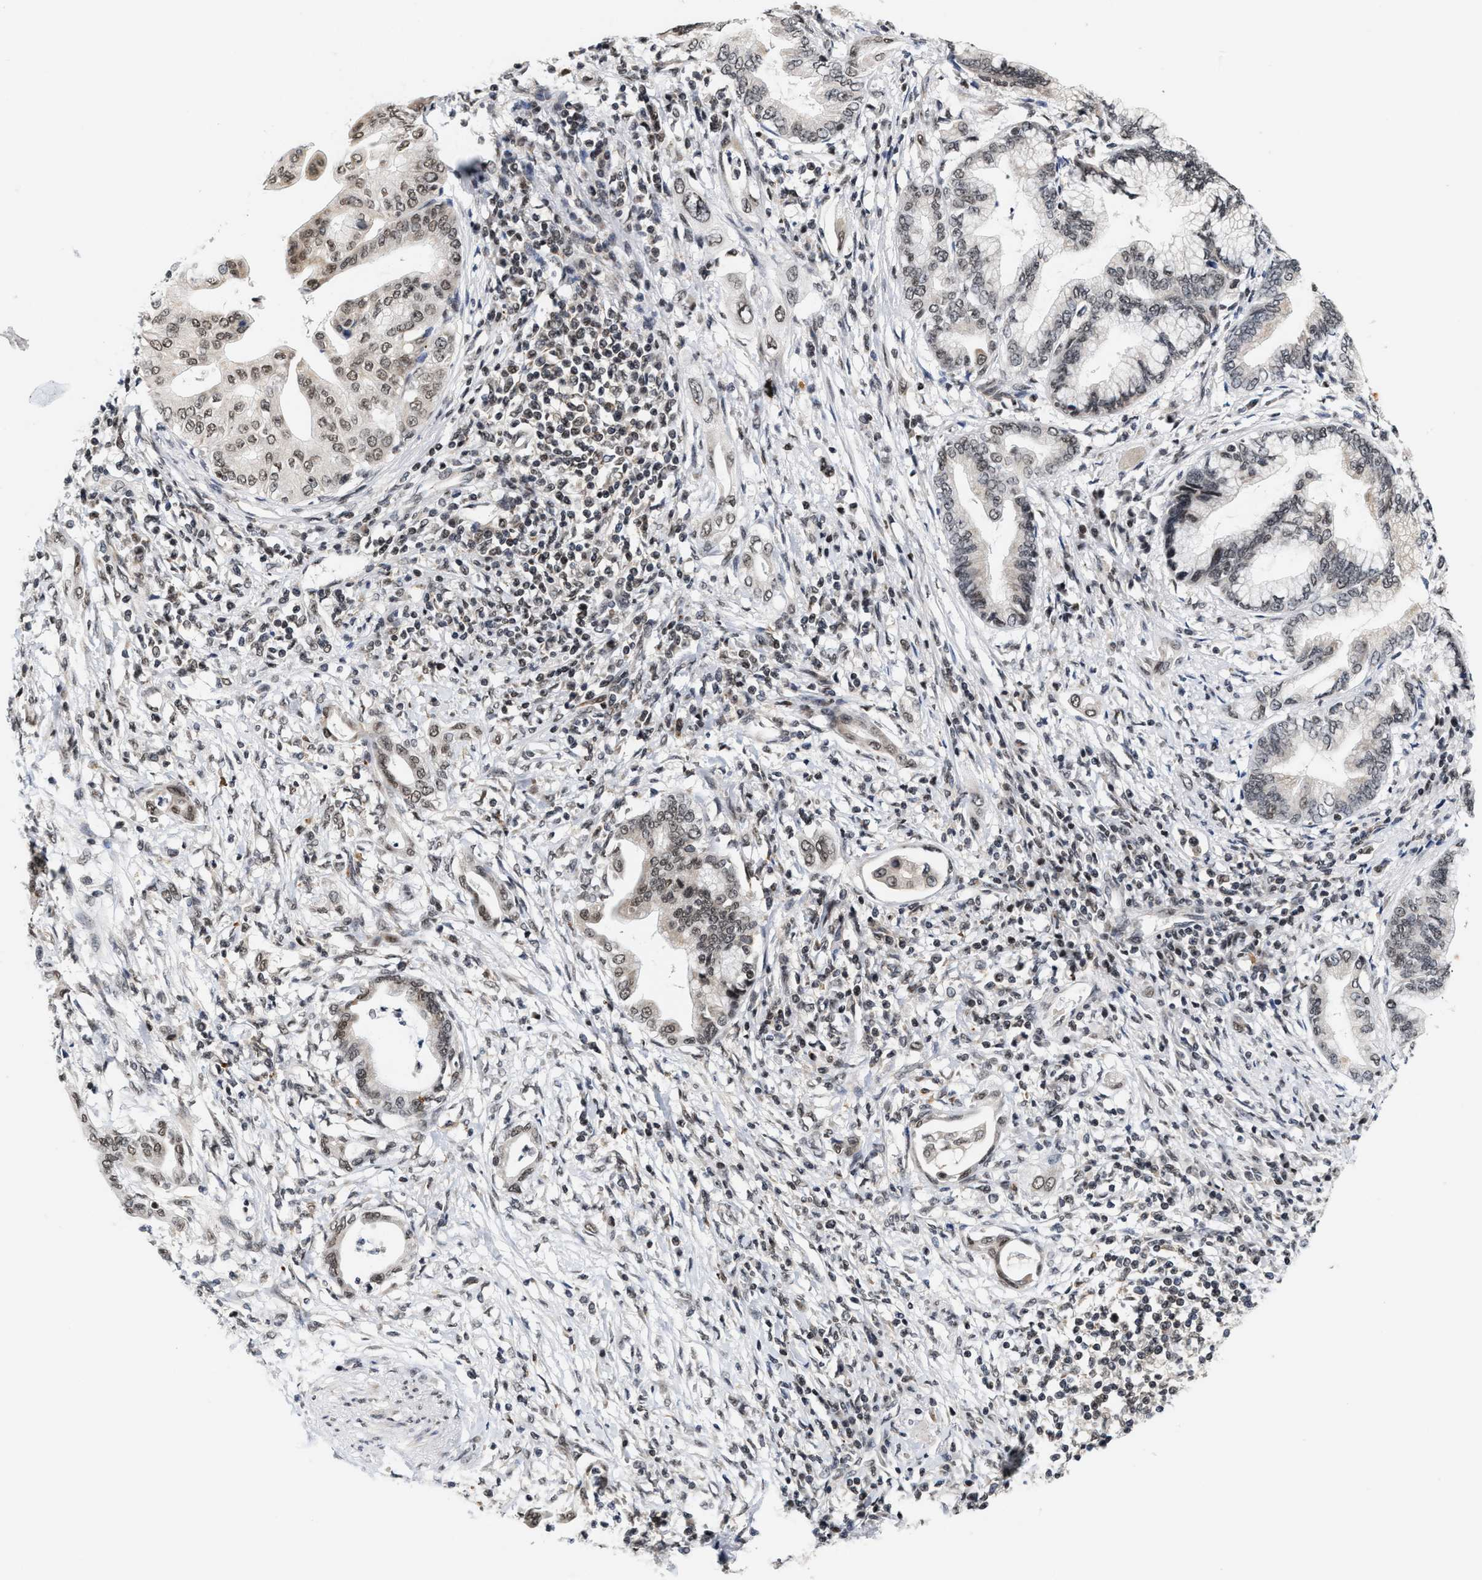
{"staining": {"intensity": "weak", "quantity": ">75%", "location": "nuclear"}, "tissue": "pancreatic cancer", "cell_type": "Tumor cells", "image_type": "cancer", "snomed": [{"axis": "morphology", "description": "Adenocarcinoma, NOS"}, {"axis": "topography", "description": "Pancreas"}], "caption": "Weak nuclear protein staining is seen in about >75% of tumor cells in pancreatic cancer. (DAB (3,3'-diaminobenzidine) = brown stain, brightfield microscopy at high magnification).", "gene": "ANKRD6", "patient": {"sex": "female", "age": 64}}